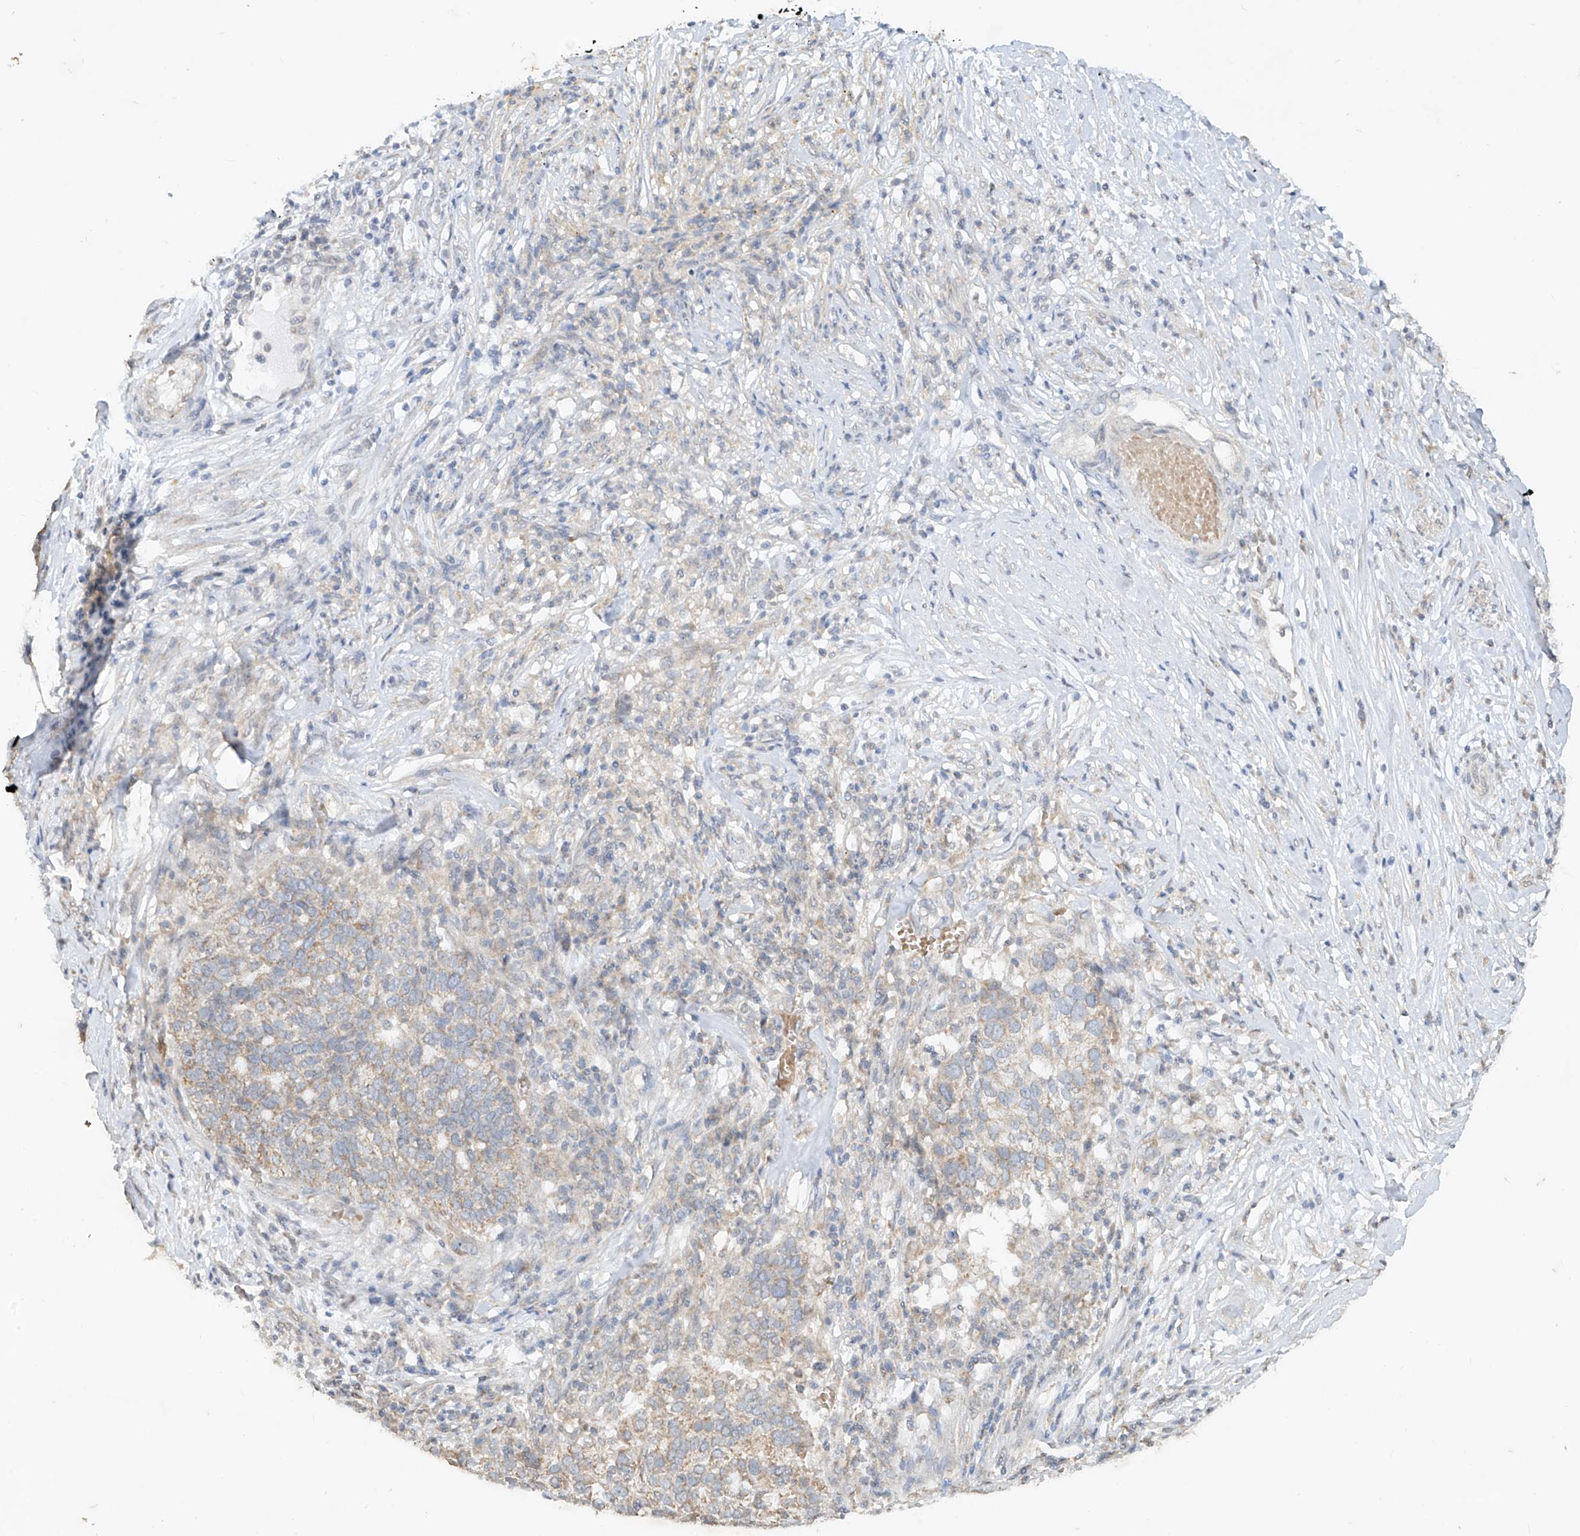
{"staining": {"intensity": "weak", "quantity": ">75%", "location": "cytoplasmic/membranous"}, "tissue": "ovarian cancer", "cell_type": "Tumor cells", "image_type": "cancer", "snomed": [{"axis": "morphology", "description": "Cystadenocarcinoma, serous, NOS"}, {"axis": "topography", "description": "Ovary"}], "caption": "IHC staining of ovarian cancer (serous cystadenocarcinoma), which displays low levels of weak cytoplasmic/membranous positivity in approximately >75% of tumor cells indicating weak cytoplasmic/membranous protein staining. The staining was performed using DAB (3,3'-diaminobenzidine) (brown) for protein detection and nuclei were counterstained in hematoxylin (blue).", "gene": "MTUS2", "patient": {"sex": "female", "age": 59}}